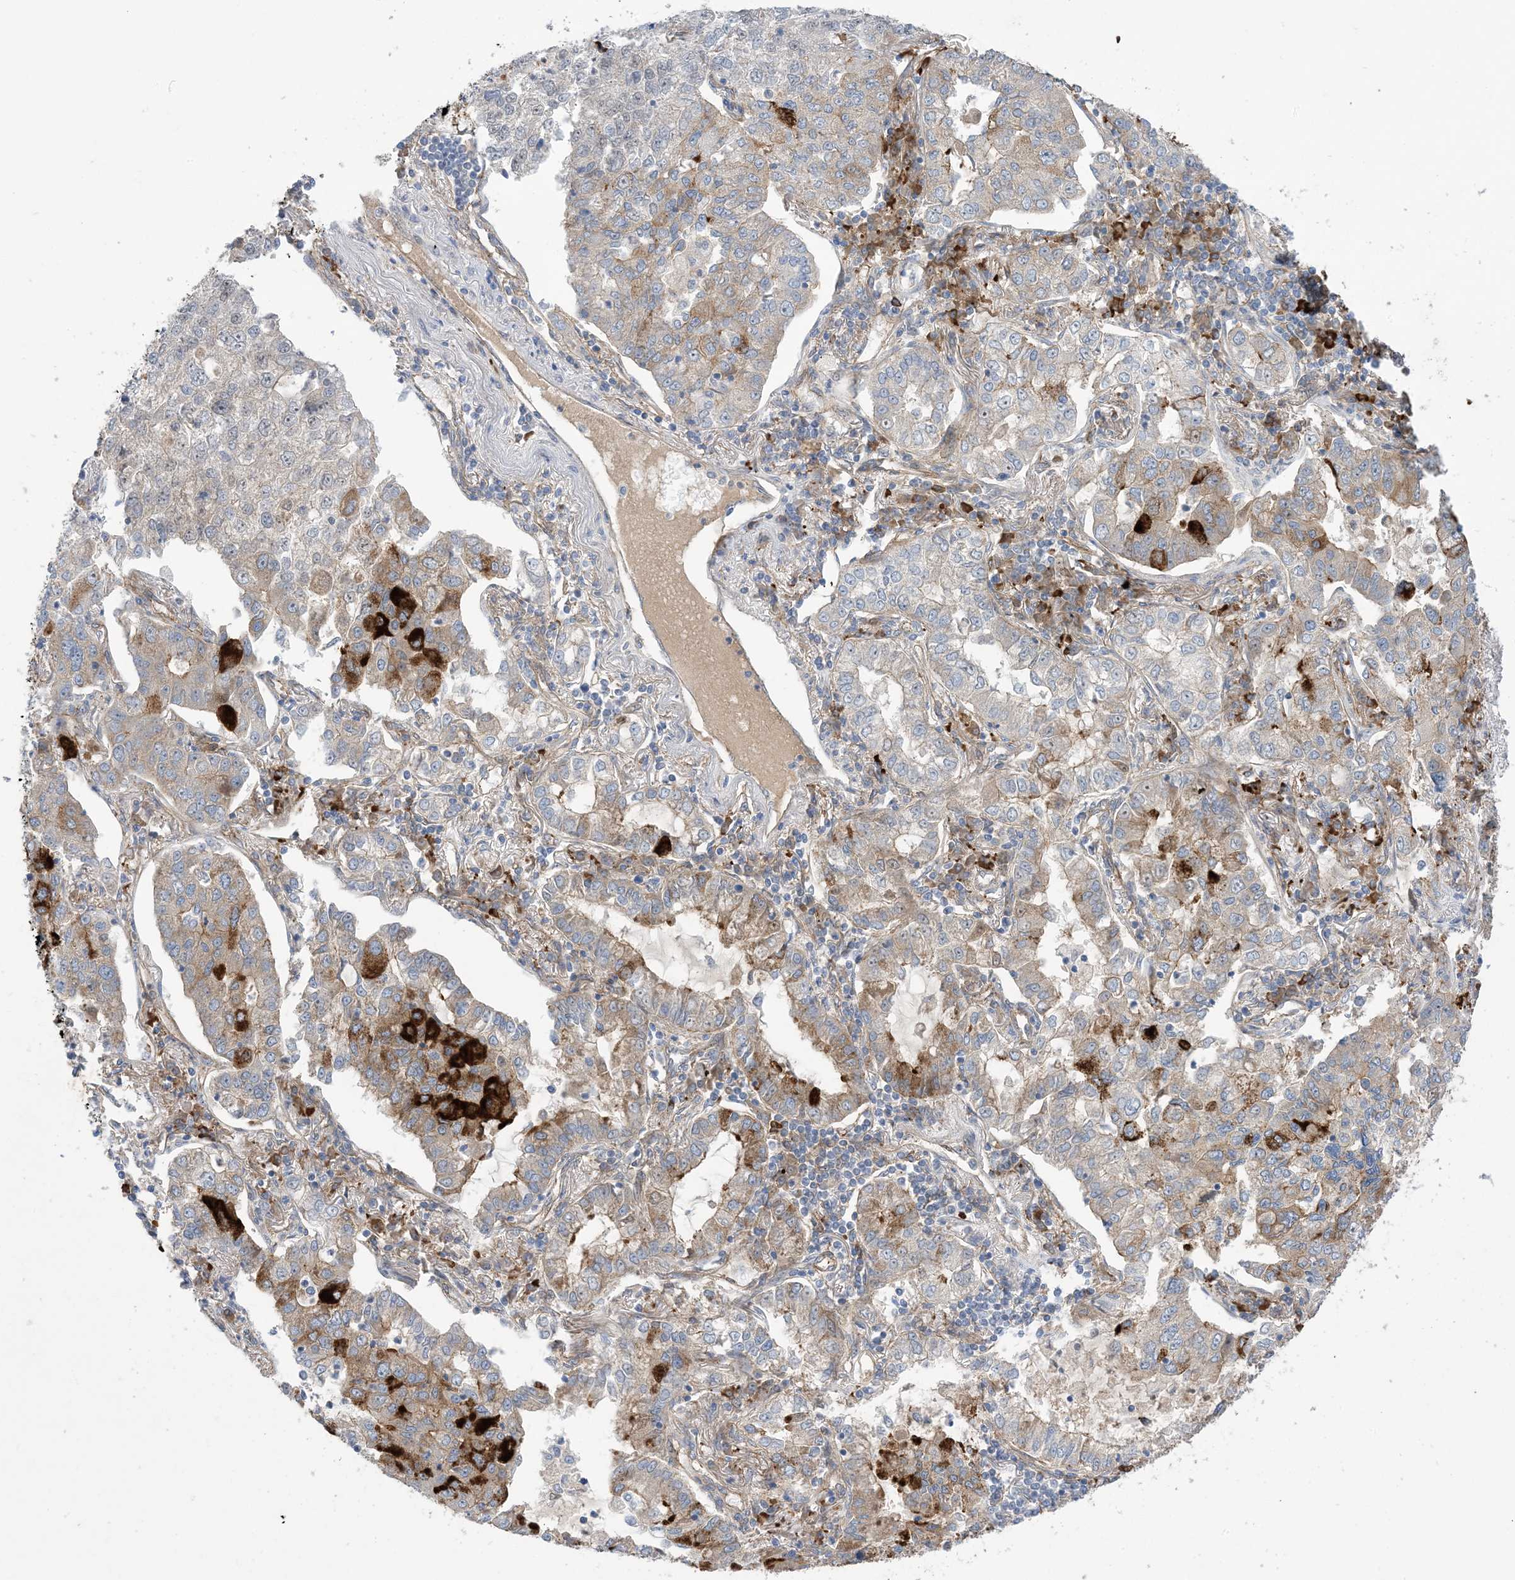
{"staining": {"intensity": "strong", "quantity": "<25%", "location": "cytoplasmic/membranous"}, "tissue": "lung cancer", "cell_type": "Tumor cells", "image_type": "cancer", "snomed": [{"axis": "morphology", "description": "Adenocarcinoma, NOS"}, {"axis": "topography", "description": "Lung"}], "caption": "Protein expression by immunohistochemistry (IHC) exhibits strong cytoplasmic/membranous staining in about <25% of tumor cells in adenocarcinoma (lung).", "gene": "AOC1", "patient": {"sex": "male", "age": 49}}